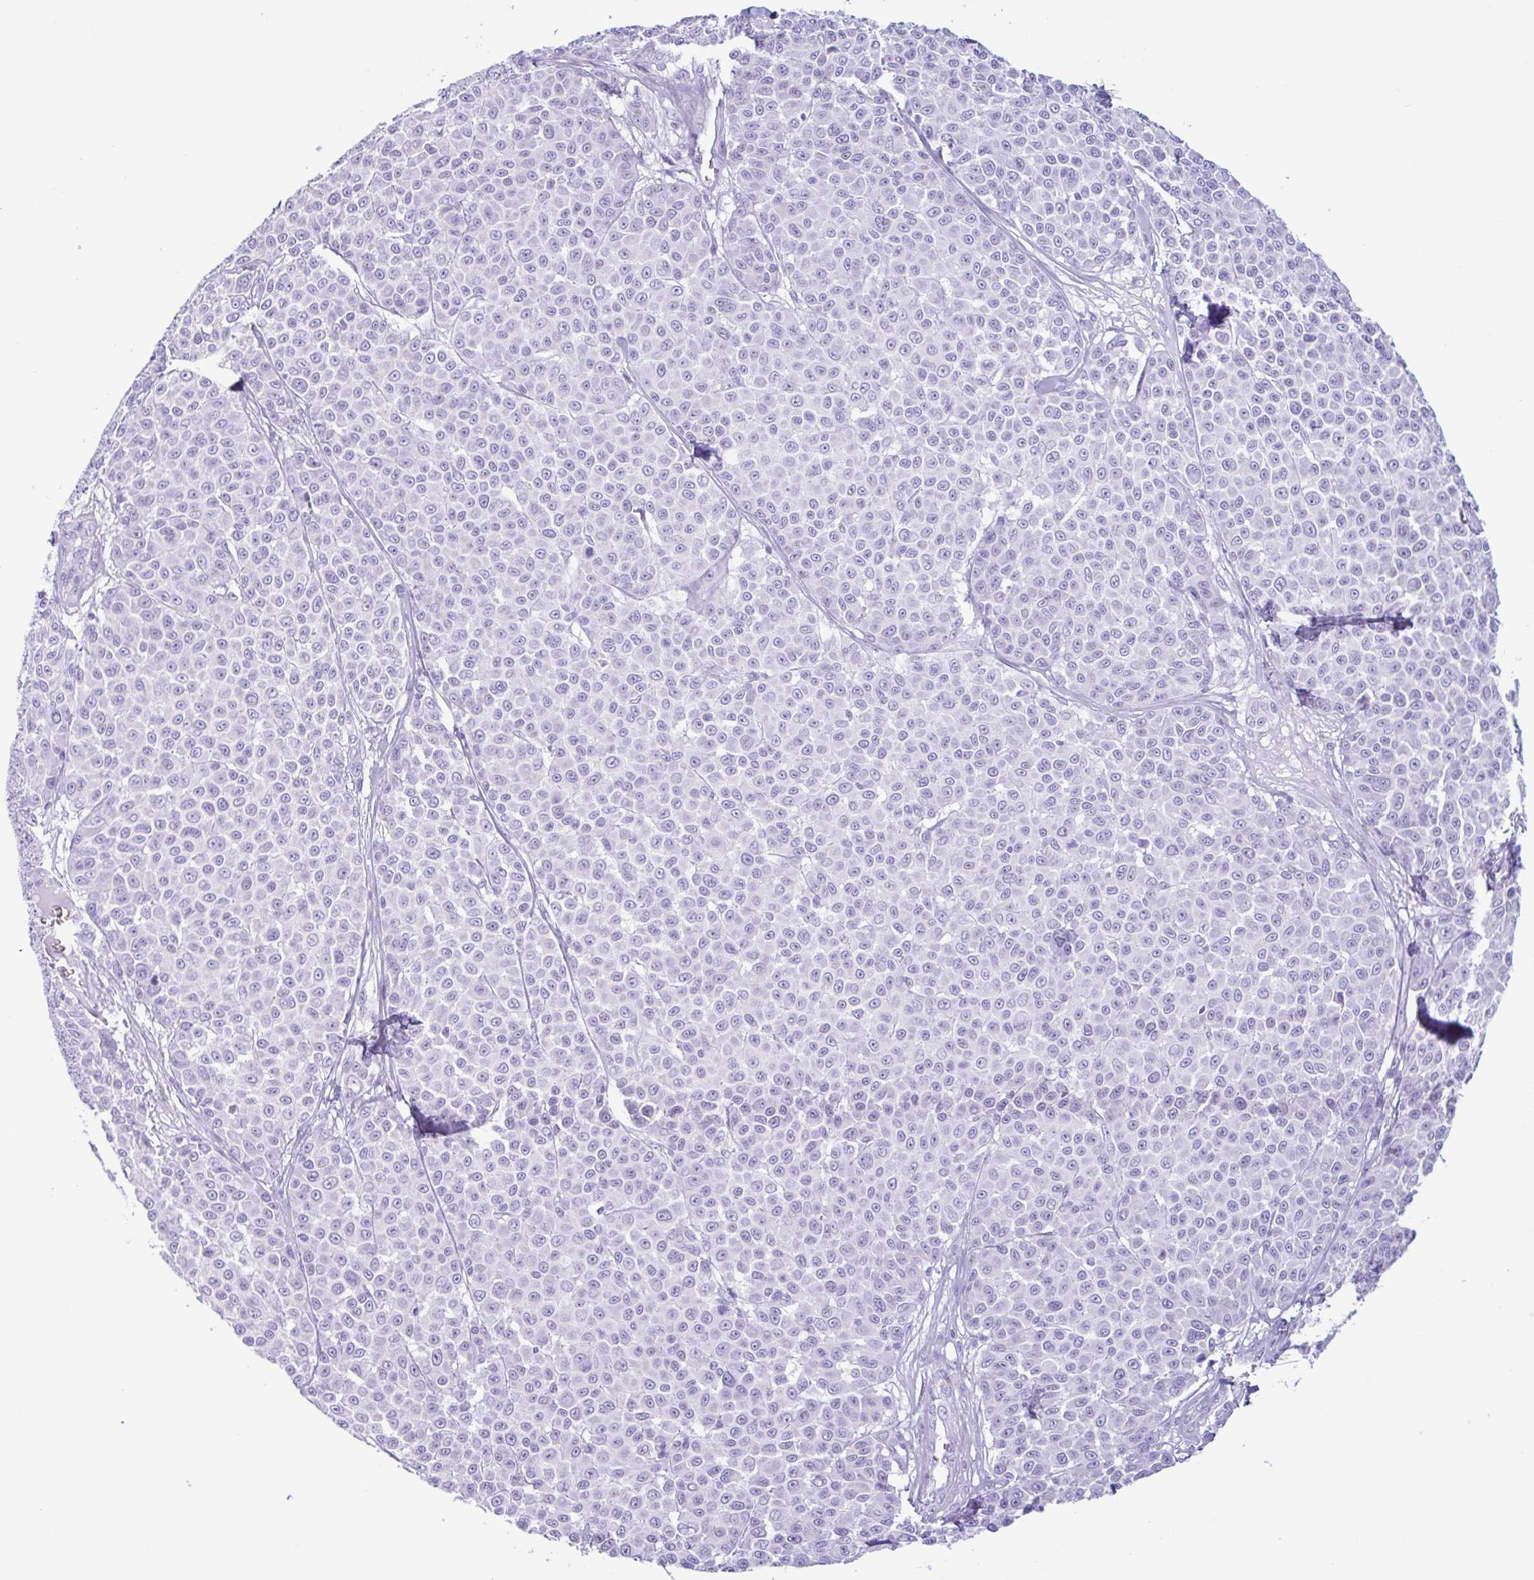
{"staining": {"intensity": "negative", "quantity": "none", "location": "none"}, "tissue": "melanoma", "cell_type": "Tumor cells", "image_type": "cancer", "snomed": [{"axis": "morphology", "description": "Malignant melanoma, NOS"}, {"axis": "topography", "description": "Skin"}], "caption": "Tumor cells are negative for brown protein staining in malignant melanoma. The staining was performed using DAB to visualize the protein expression in brown, while the nuclei were stained in blue with hematoxylin (Magnification: 20x).", "gene": "CTSE", "patient": {"sex": "male", "age": 46}}